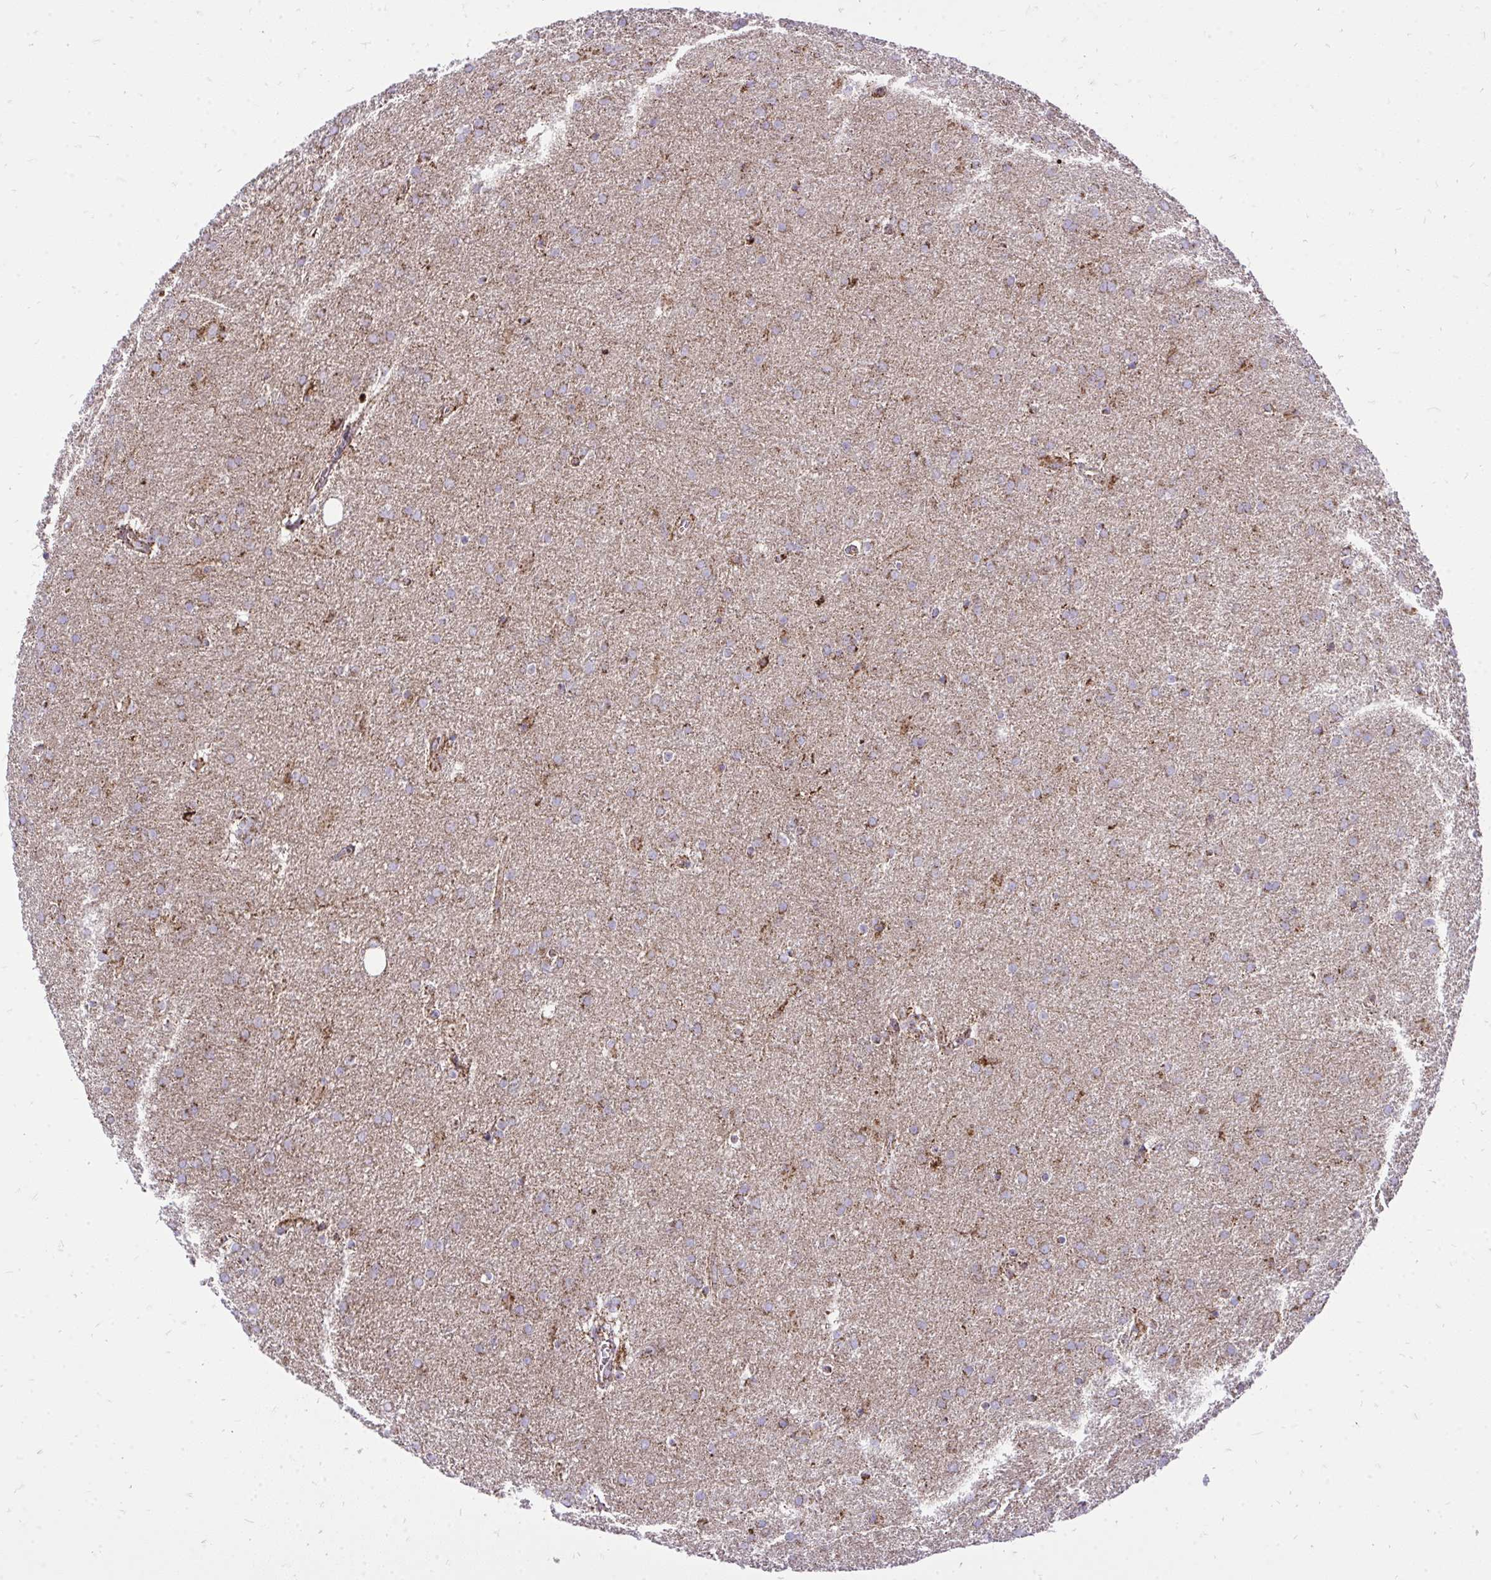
{"staining": {"intensity": "weak", "quantity": "25%-75%", "location": "cytoplasmic/membranous"}, "tissue": "glioma", "cell_type": "Tumor cells", "image_type": "cancer", "snomed": [{"axis": "morphology", "description": "Glioma, malignant, Low grade"}, {"axis": "topography", "description": "Brain"}], "caption": "Malignant glioma (low-grade) tissue reveals weak cytoplasmic/membranous expression in approximately 25%-75% of tumor cells, visualized by immunohistochemistry.", "gene": "SPTBN2", "patient": {"sex": "female", "age": 32}}